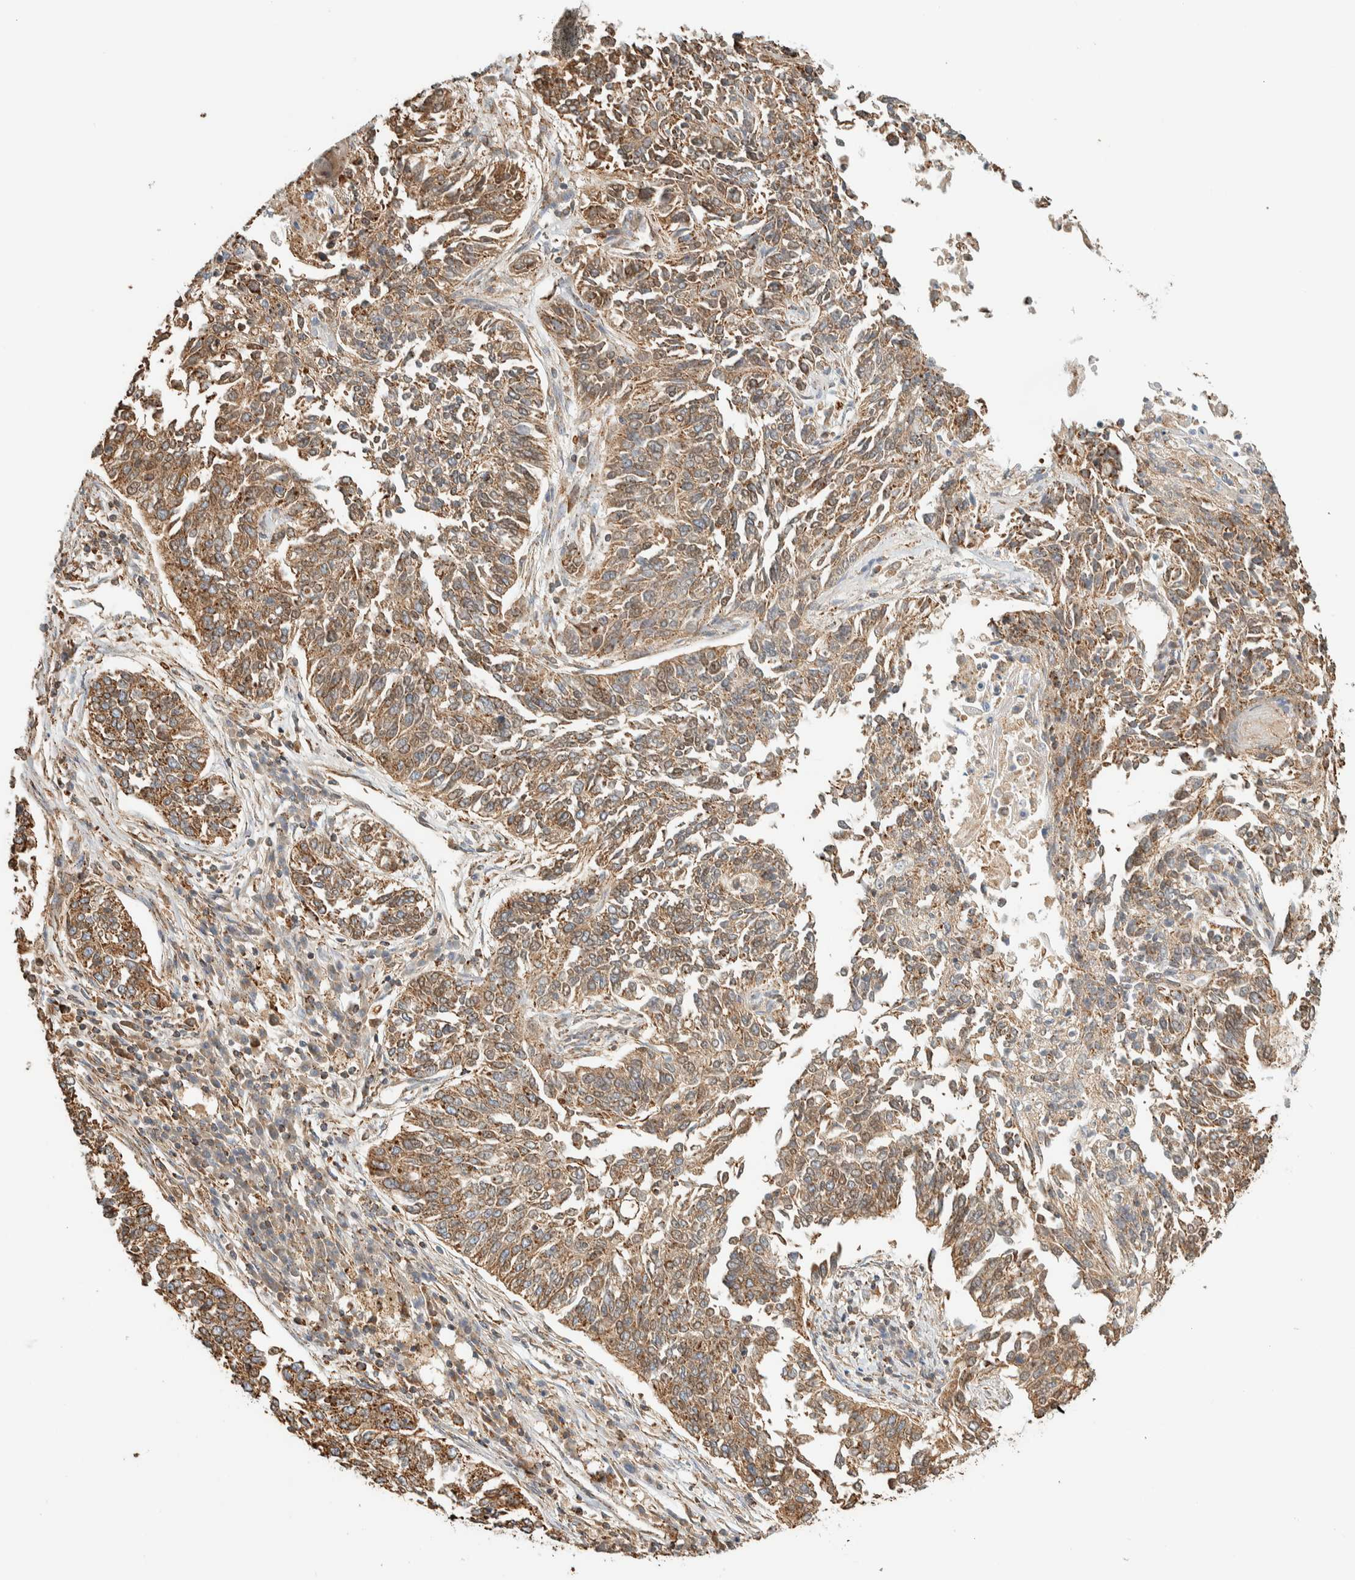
{"staining": {"intensity": "moderate", "quantity": ">75%", "location": "cytoplasmic/membranous"}, "tissue": "lung cancer", "cell_type": "Tumor cells", "image_type": "cancer", "snomed": [{"axis": "morphology", "description": "Normal tissue, NOS"}, {"axis": "morphology", "description": "Squamous cell carcinoma, NOS"}, {"axis": "topography", "description": "Cartilage tissue"}, {"axis": "topography", "description": "Bronchus"}, {"axis": "topography", "description": "Lung"}], "caption": "IHC (DAB (3,3'-diaminobenzidine)) staining of lung cancer (squamous cell carcinoma) displays moderate cytoplasmic/membranous protein staining in about >75% of tumor cells.", "gene": "ZNF454", "patient": {"sex": "female", "age": 49}}